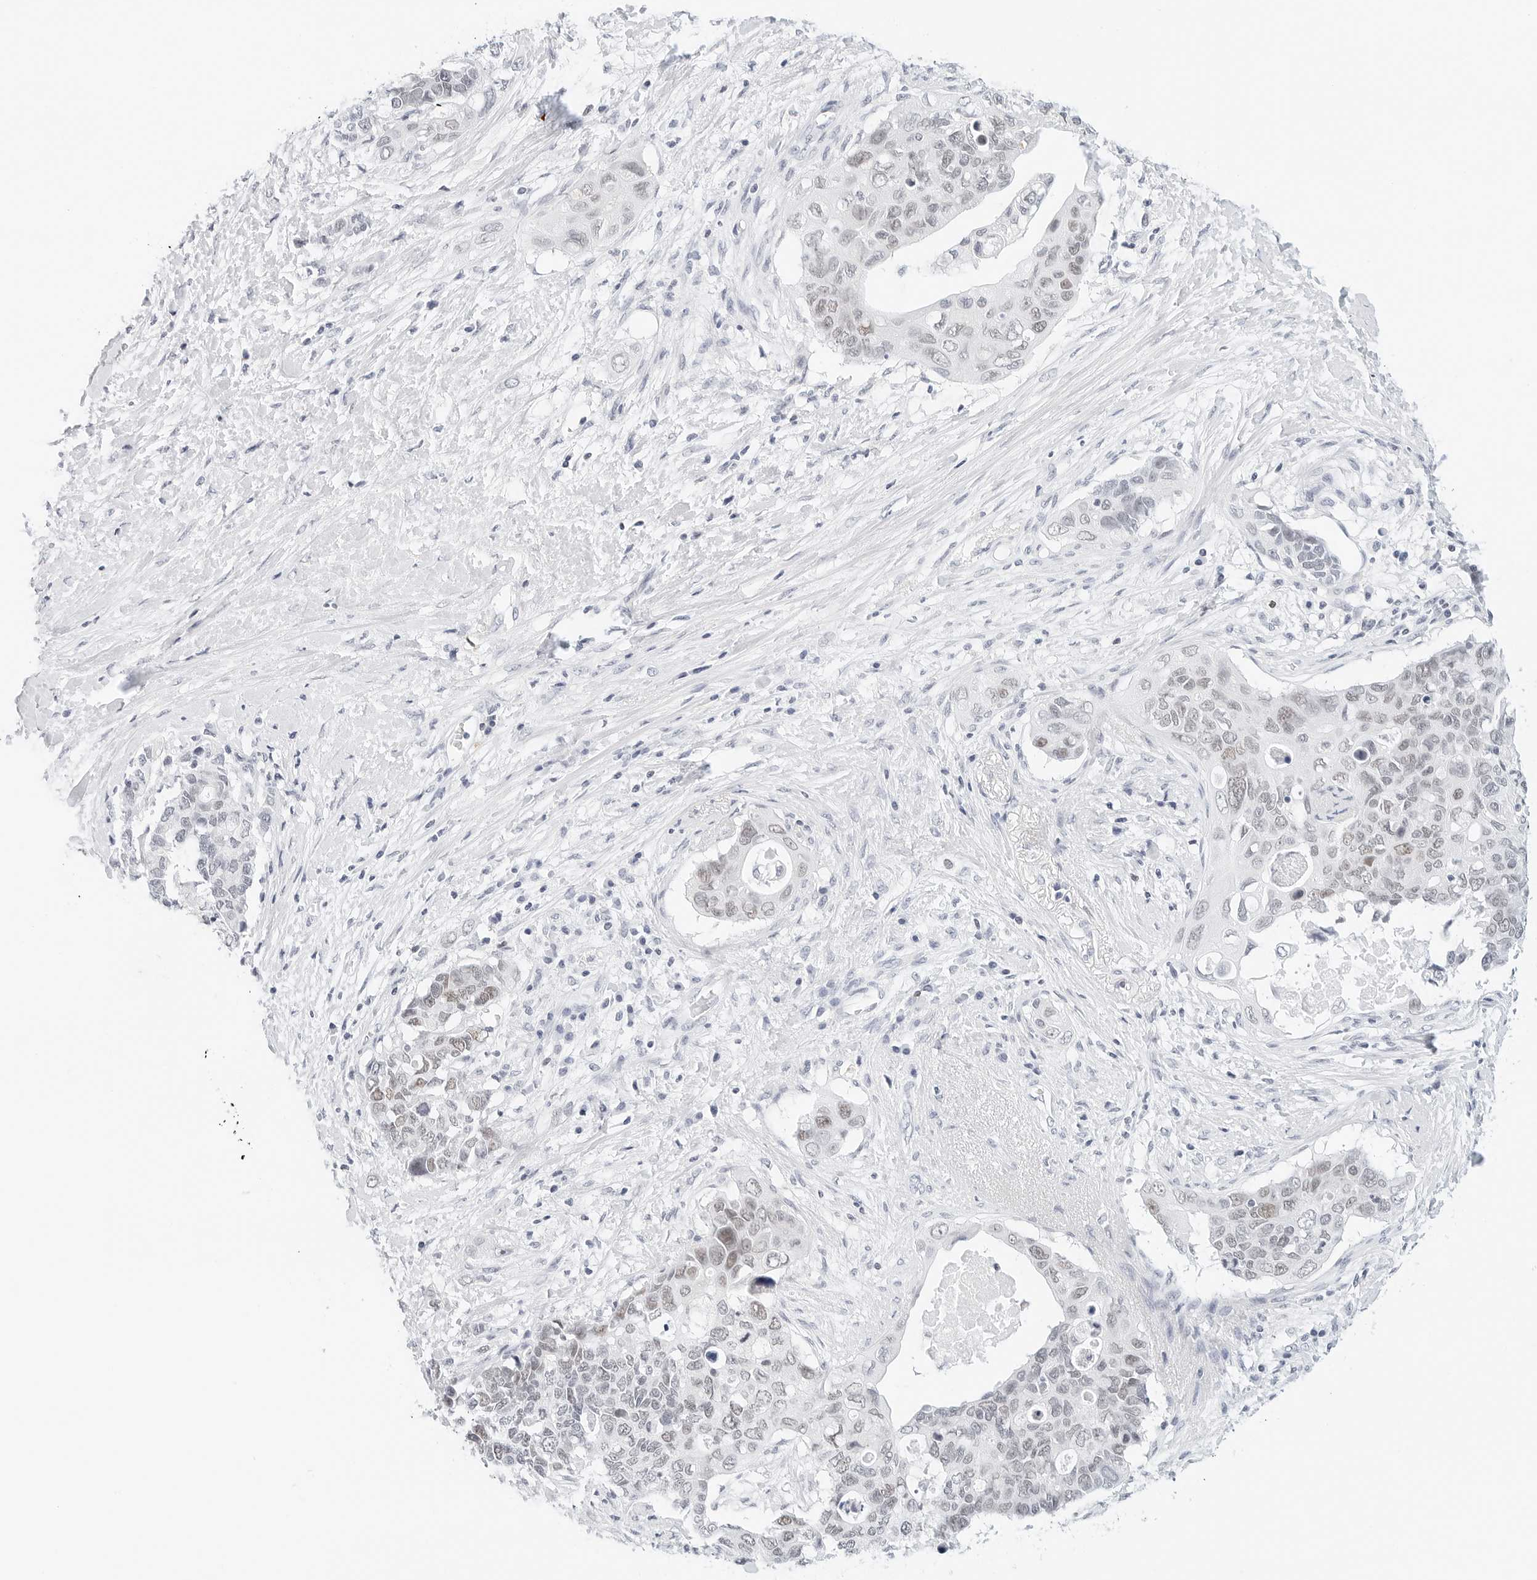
{"staining": {"intensity": "weak", "quantity": "25%-75%", "location": "nuclear"}, "tissue": "pancreatic cancer", "cell_type": "Tumor cells", "image_type": "cancer", "snomed": [{"axis": "morphology", "description": "Adenocarcinoma, NOS"}, {"axis": "topography", "description": "Pancreas"}], "caption": "Immunohistochemical staining of adenocarcinoma (pancreatic) displays low levels of weak nuclear expression in about 25%-75% of tumor cells.", "gene": "CD22", "patient": {"sex": "female", "age": 56}}